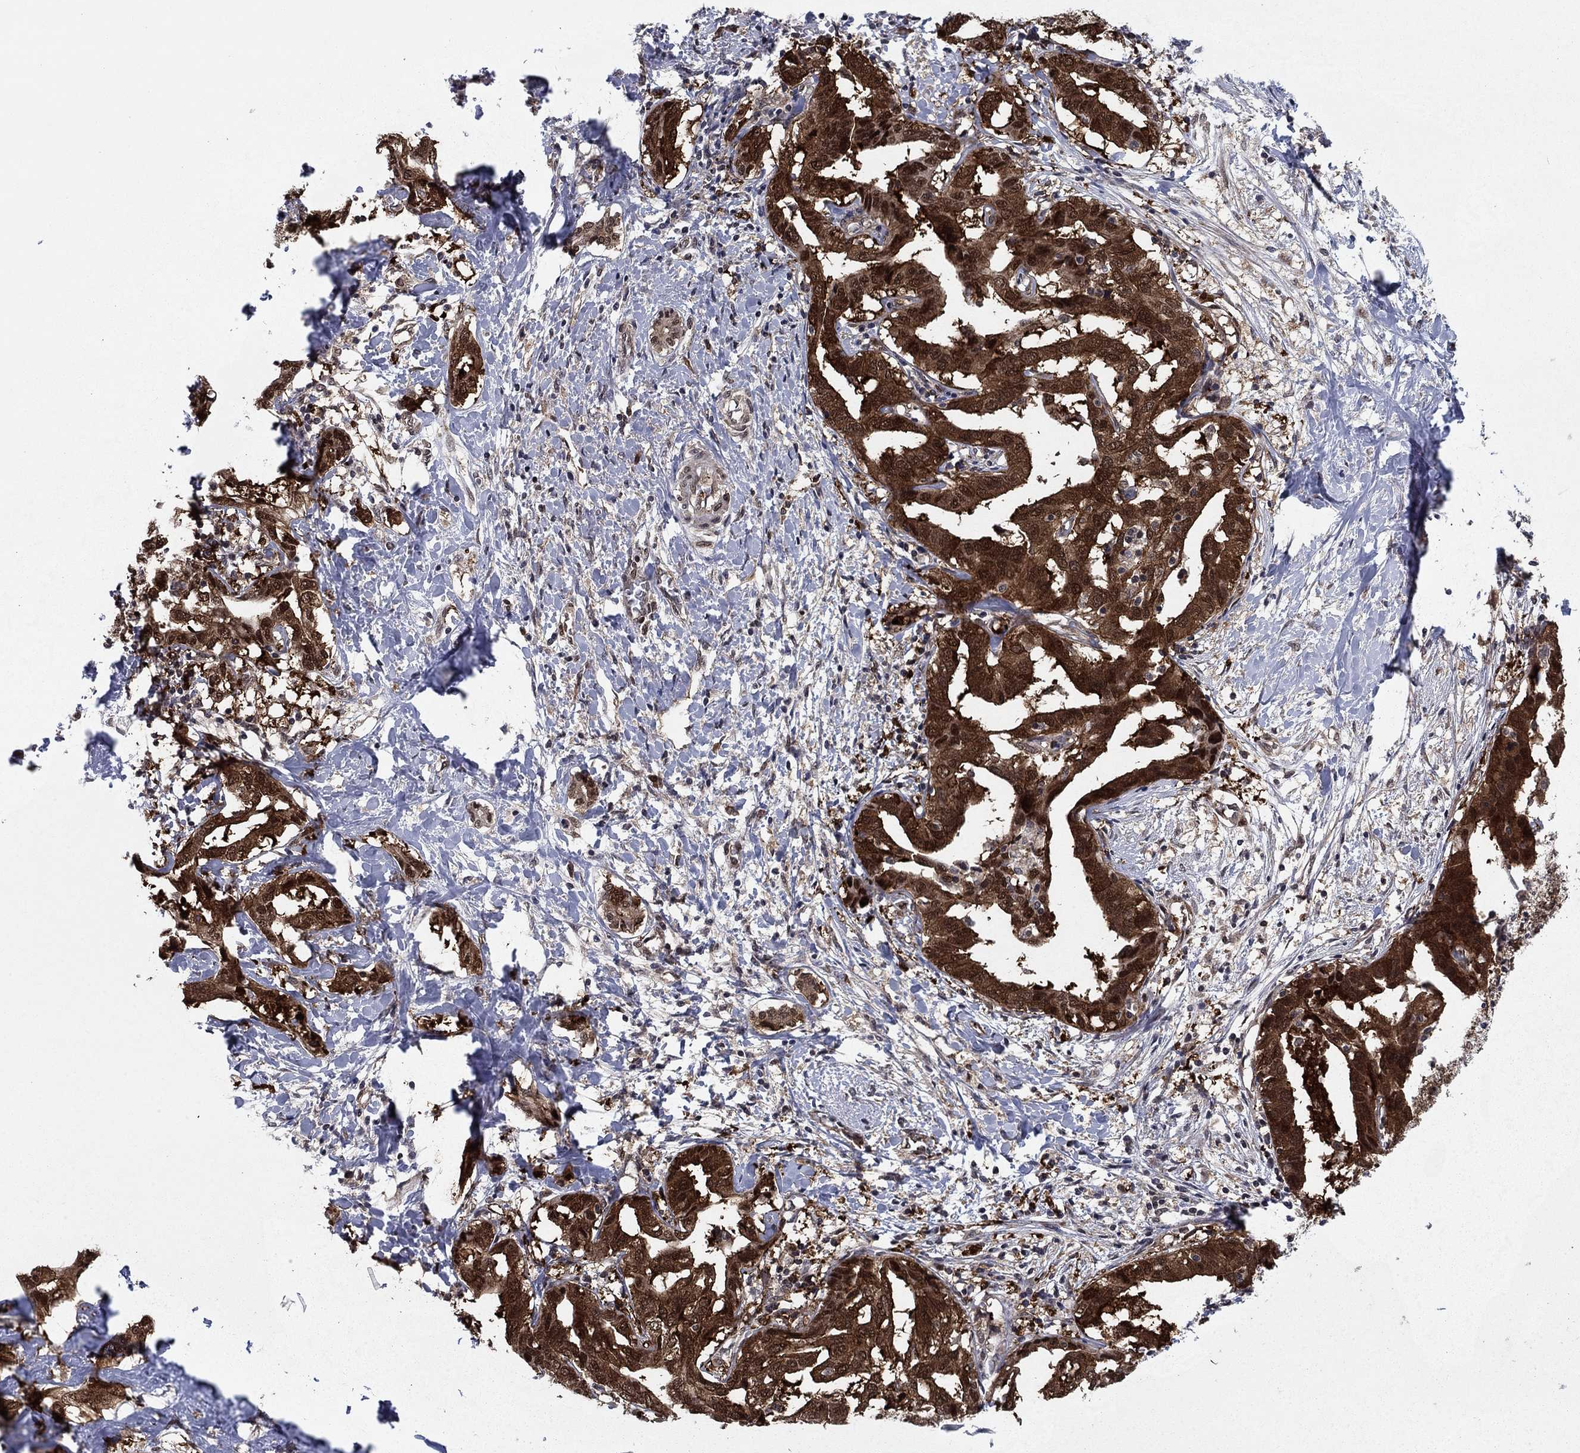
{"staining": {"intensity": "strong", "quantity": ">75%", "location": "cytoplasmic/membranous"}, "tissue": "liver cancer", "cell_type": "Tumor cells", "image_type": "cancer", "snomed": [{"axis": "morphology", "description": "Cholangiocarcinoma"}, {"axis": "topography", "description": "Liver"}], "caption": "Immunohistochemistry of liver cholangiocarcinoma shows high levels of strong cytoplasmic/membranous expression in approximately >75% of tumor cells.", "gene": "FKBP4", "patient": {"sex": "male", "age": 59}}